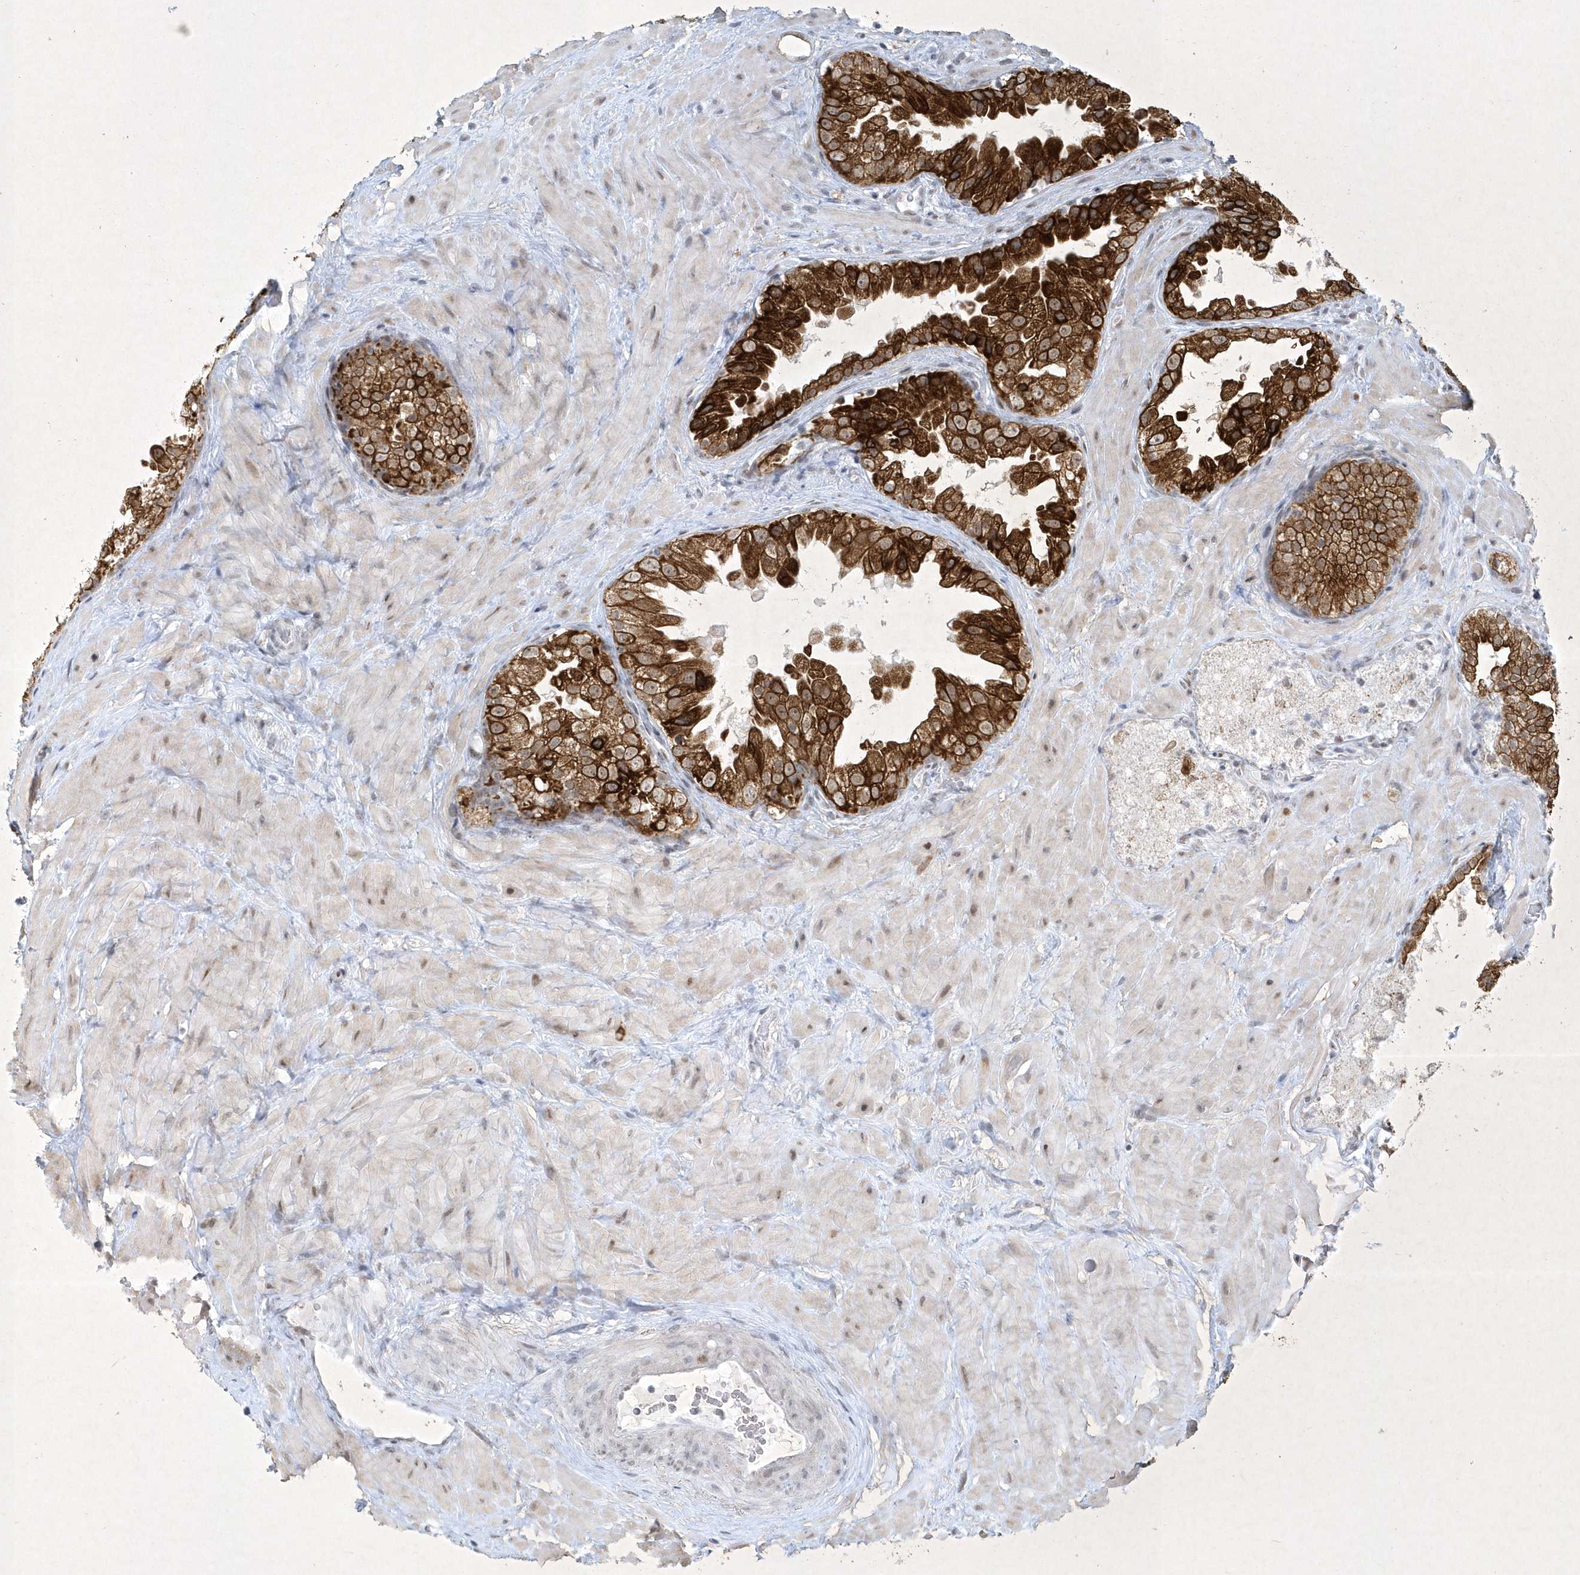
{"staining": {"intensity": "strong", "quantity": ">75%", "location": "cytoplasmic/membranous"}, "tissue": "prostate cancer", "cell_type": "Tumor cells", "image_type": "cancer", "snomed": [{"axis": "morphology", "description": "Adenocarcinoma, High grade"}, {"axis": "topography", "description": "Prostate"}], "caption": "Immunohistochemistry (DAB) staining of prostate high-grade adenocarcinoma shows strong cytoplasmic/membranous protein staining in about >75% of tumor cells.", "gene": "ZBTB9", "patient": {"sex": "male", "age": 64}}